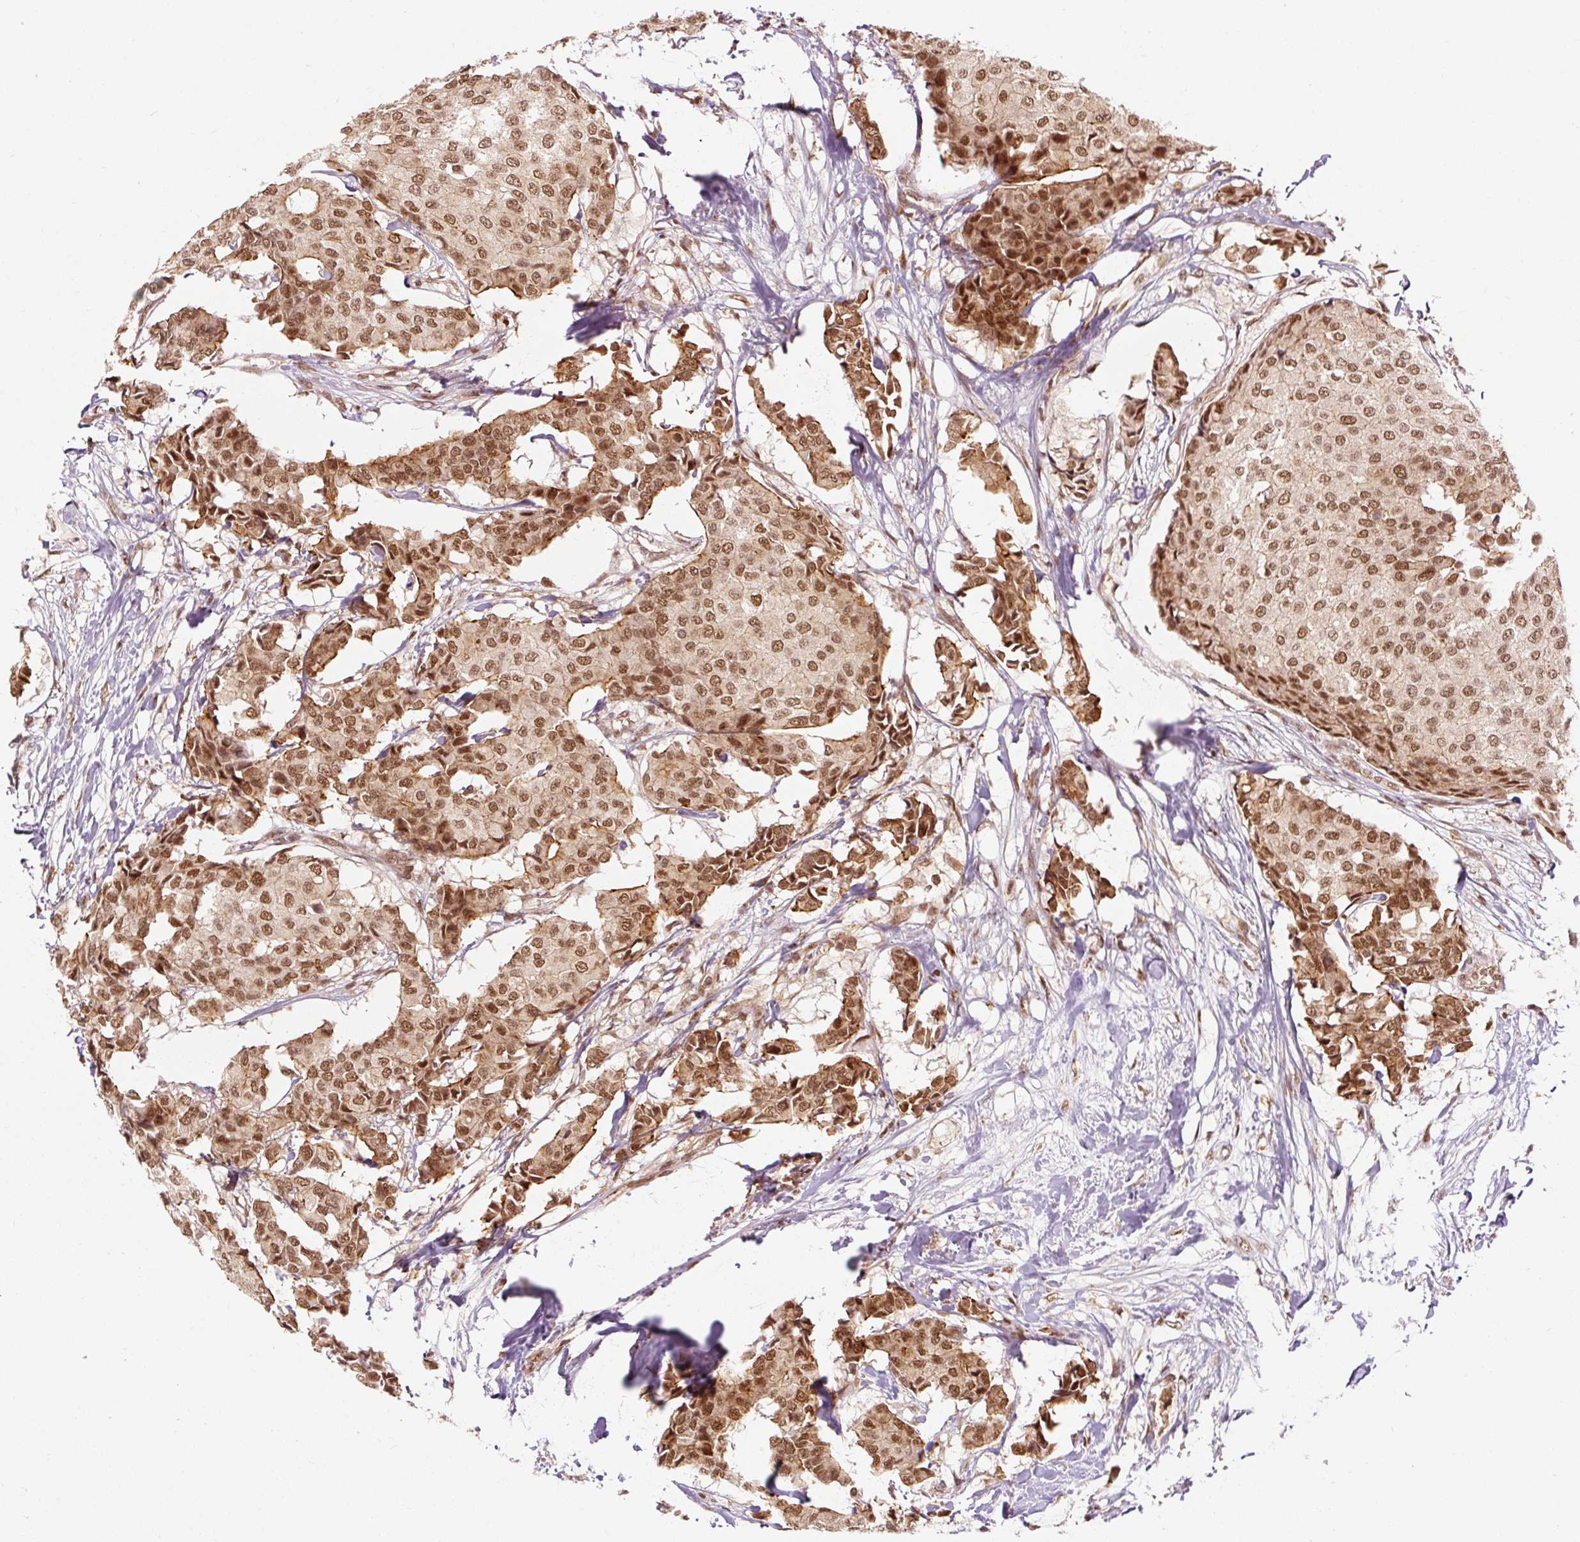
{"staining": {"intensity": "moderate", "quantity": ">75%", "location": "nuclear"}, "tissue": "breast cancer", "cell_type": "Tumor cells", "image_type": "cancer", "snomed": [{"axis": "morphology", "description": "Duct carcinoma"}, {"axis": "topography", "description": "Breast"}], "caption": "Immunohistochemical staining of human breast cancer shows medium levels of moderate nuclear expression in about >75% of tumor cells.", "gene": "CSTF1", "patient": {"sex": "female", "age": 75}}